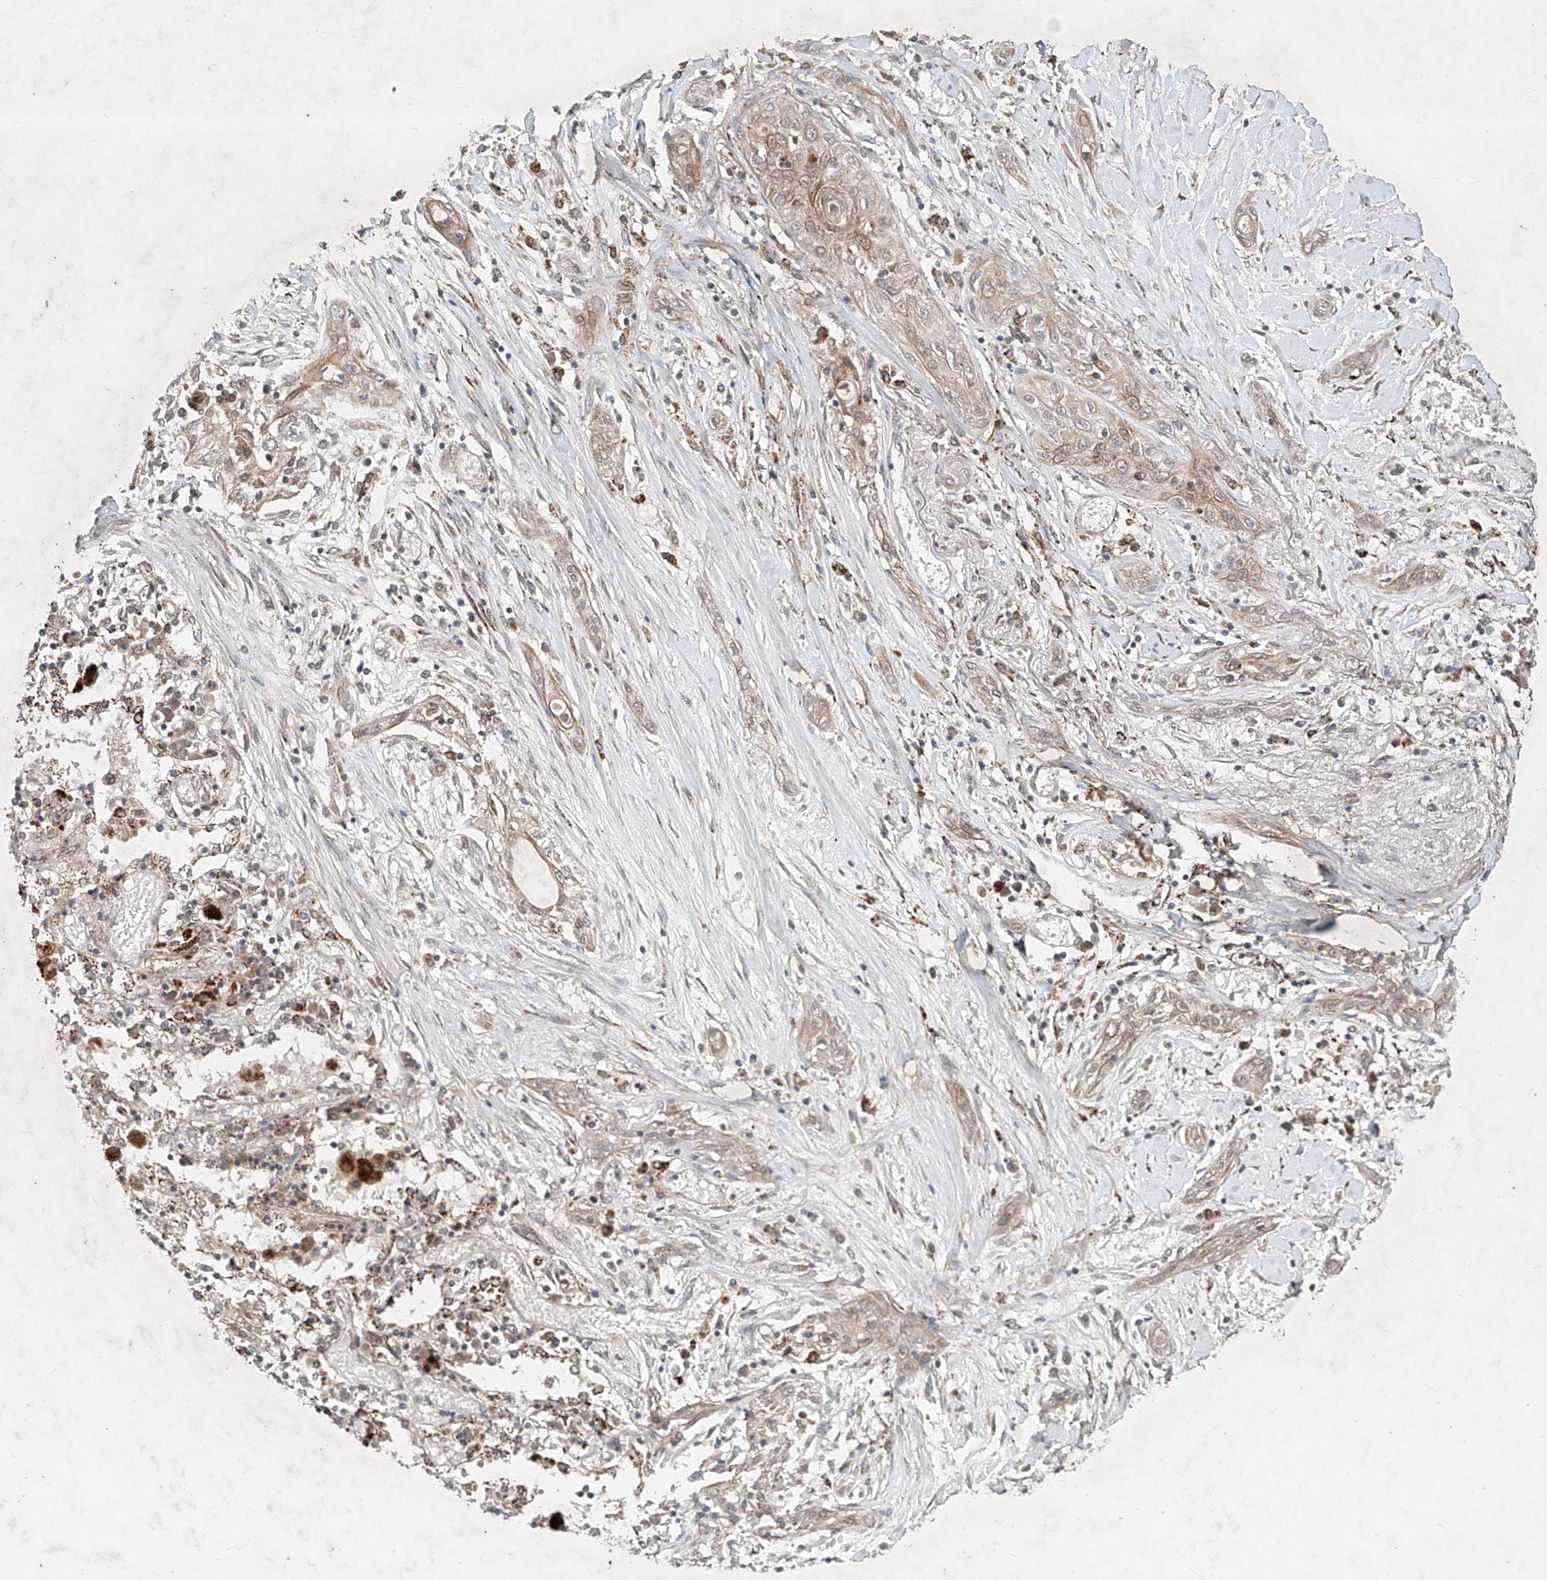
{"staining": {"intensity": "weak", "quantity": ">75%", "location": "cytoplasmic/membranous"}, "tissue": "lung cancer", "cell_type": "Tumor cells", "image_type": "cancer", "snomed": [{"axis": "morphology", "description": "Squamous cell carcinoma, NOS"}, {"axis": "topography", "description": "Lung"}], "caption": "This histopathology image reveals immunohistochemistry (IHC) staining of lung squamous cell carcinoma, with low weak cytoplasmic/membranous expression in approximately >75% of tumor cells.", "gene": "IER5", "patient": {"sex": "female", "age": 47}}